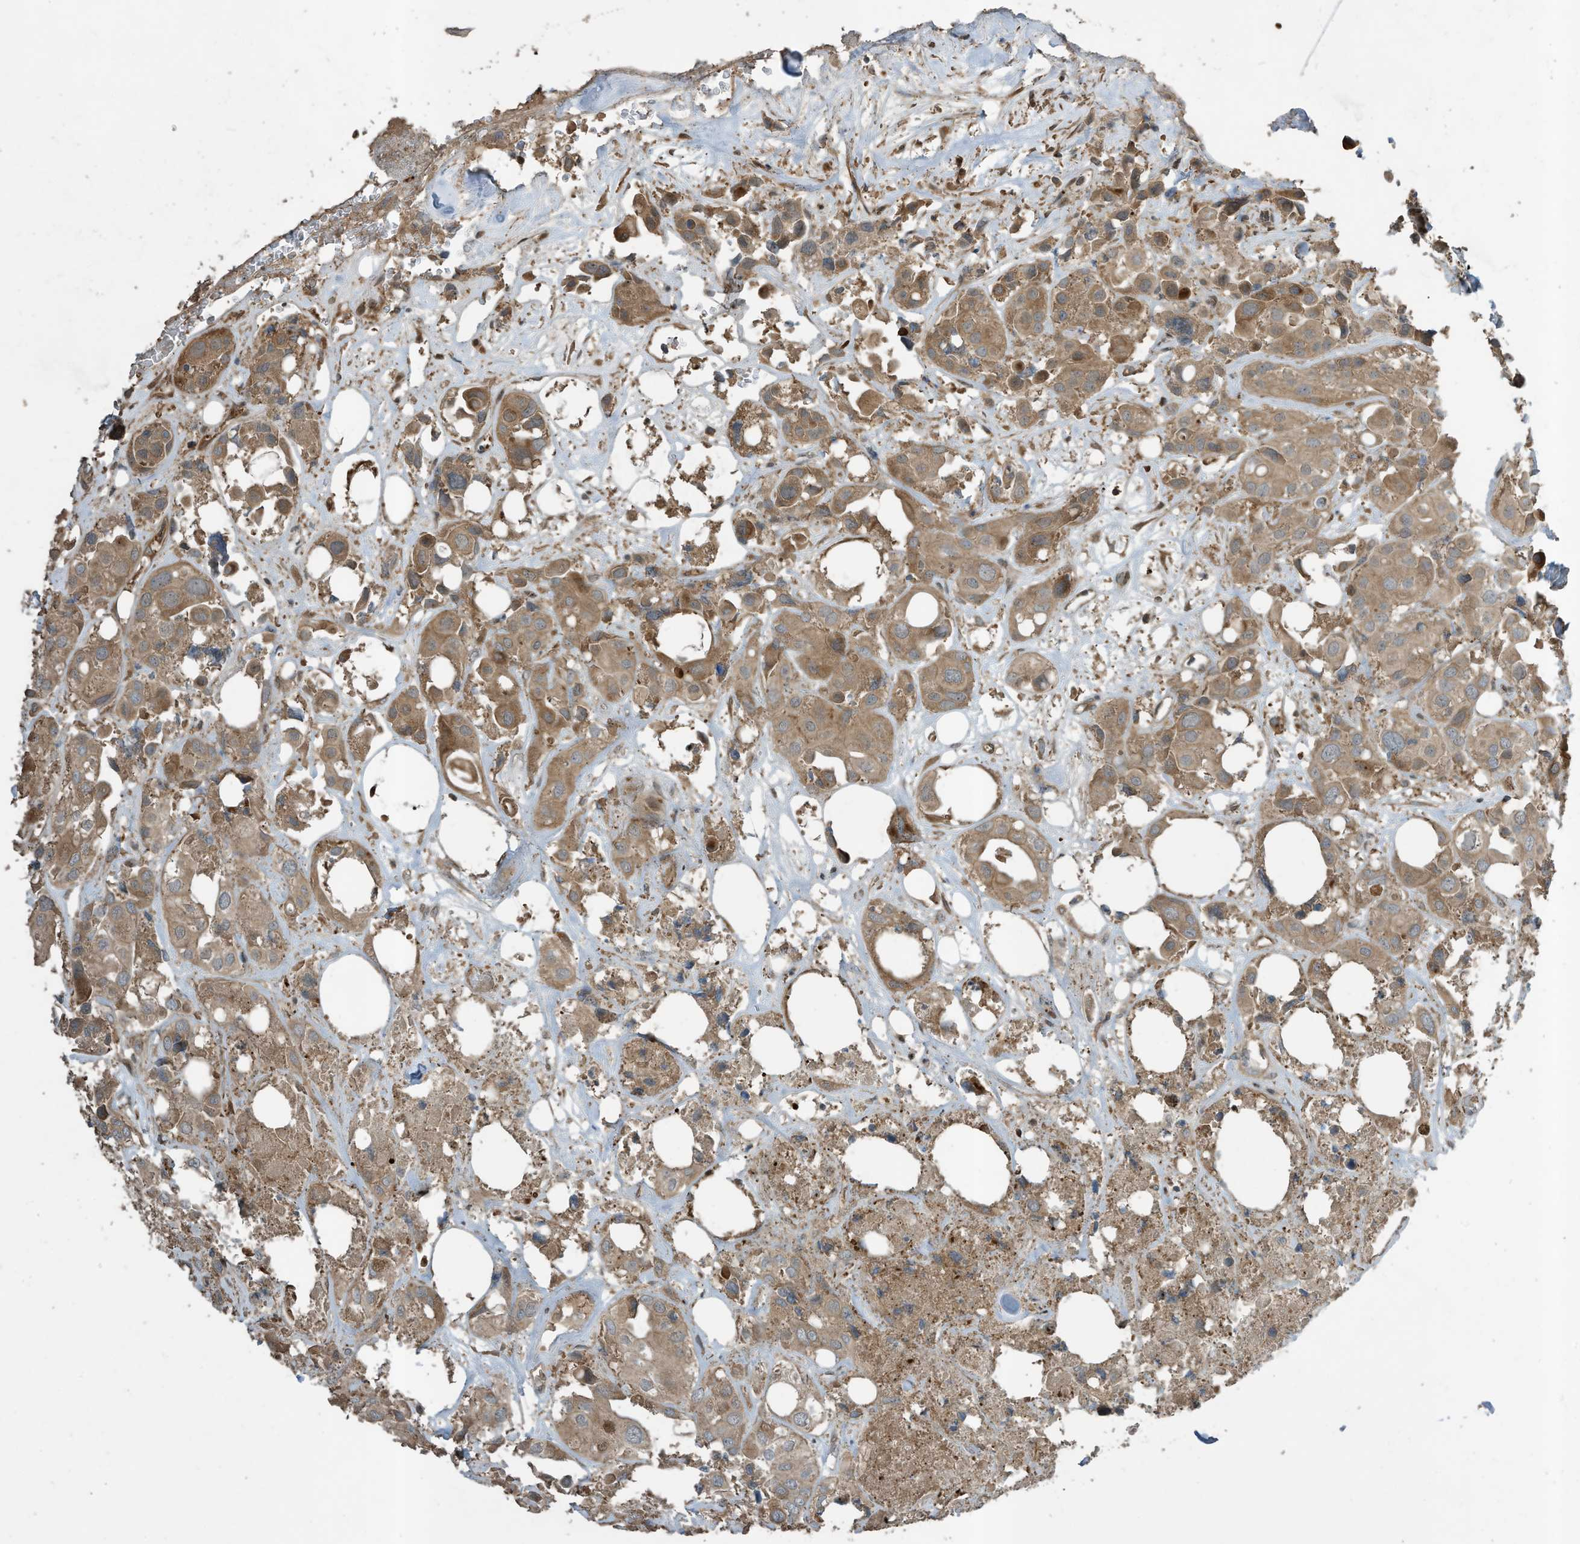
{"staining": {"intensity": "moderate", "quantity": ">75%", "location": "cytoplasmic/membranous"}, "tissue": "urothelial cancer", "cell_type": "Tumor cells", "image_type": "cancer", "snomed": [{"axis": "morphology", "description": "Urothelial carcinoma, High grade"}, {"axis": "topography", "description": "Urinary bladder"}], "caption": "Immunohistochemistry micrograph of neoplastic tissue: urothelial cancer stained using IHC displays medium levels of moderate protein expression localized specifically in the cytoplasmic/membranous of tumor cells, appearing as a cytoplasmic/membranous brown color.", "gene": "ZNF653", "patient": {"sex": "male", "age": 64}}